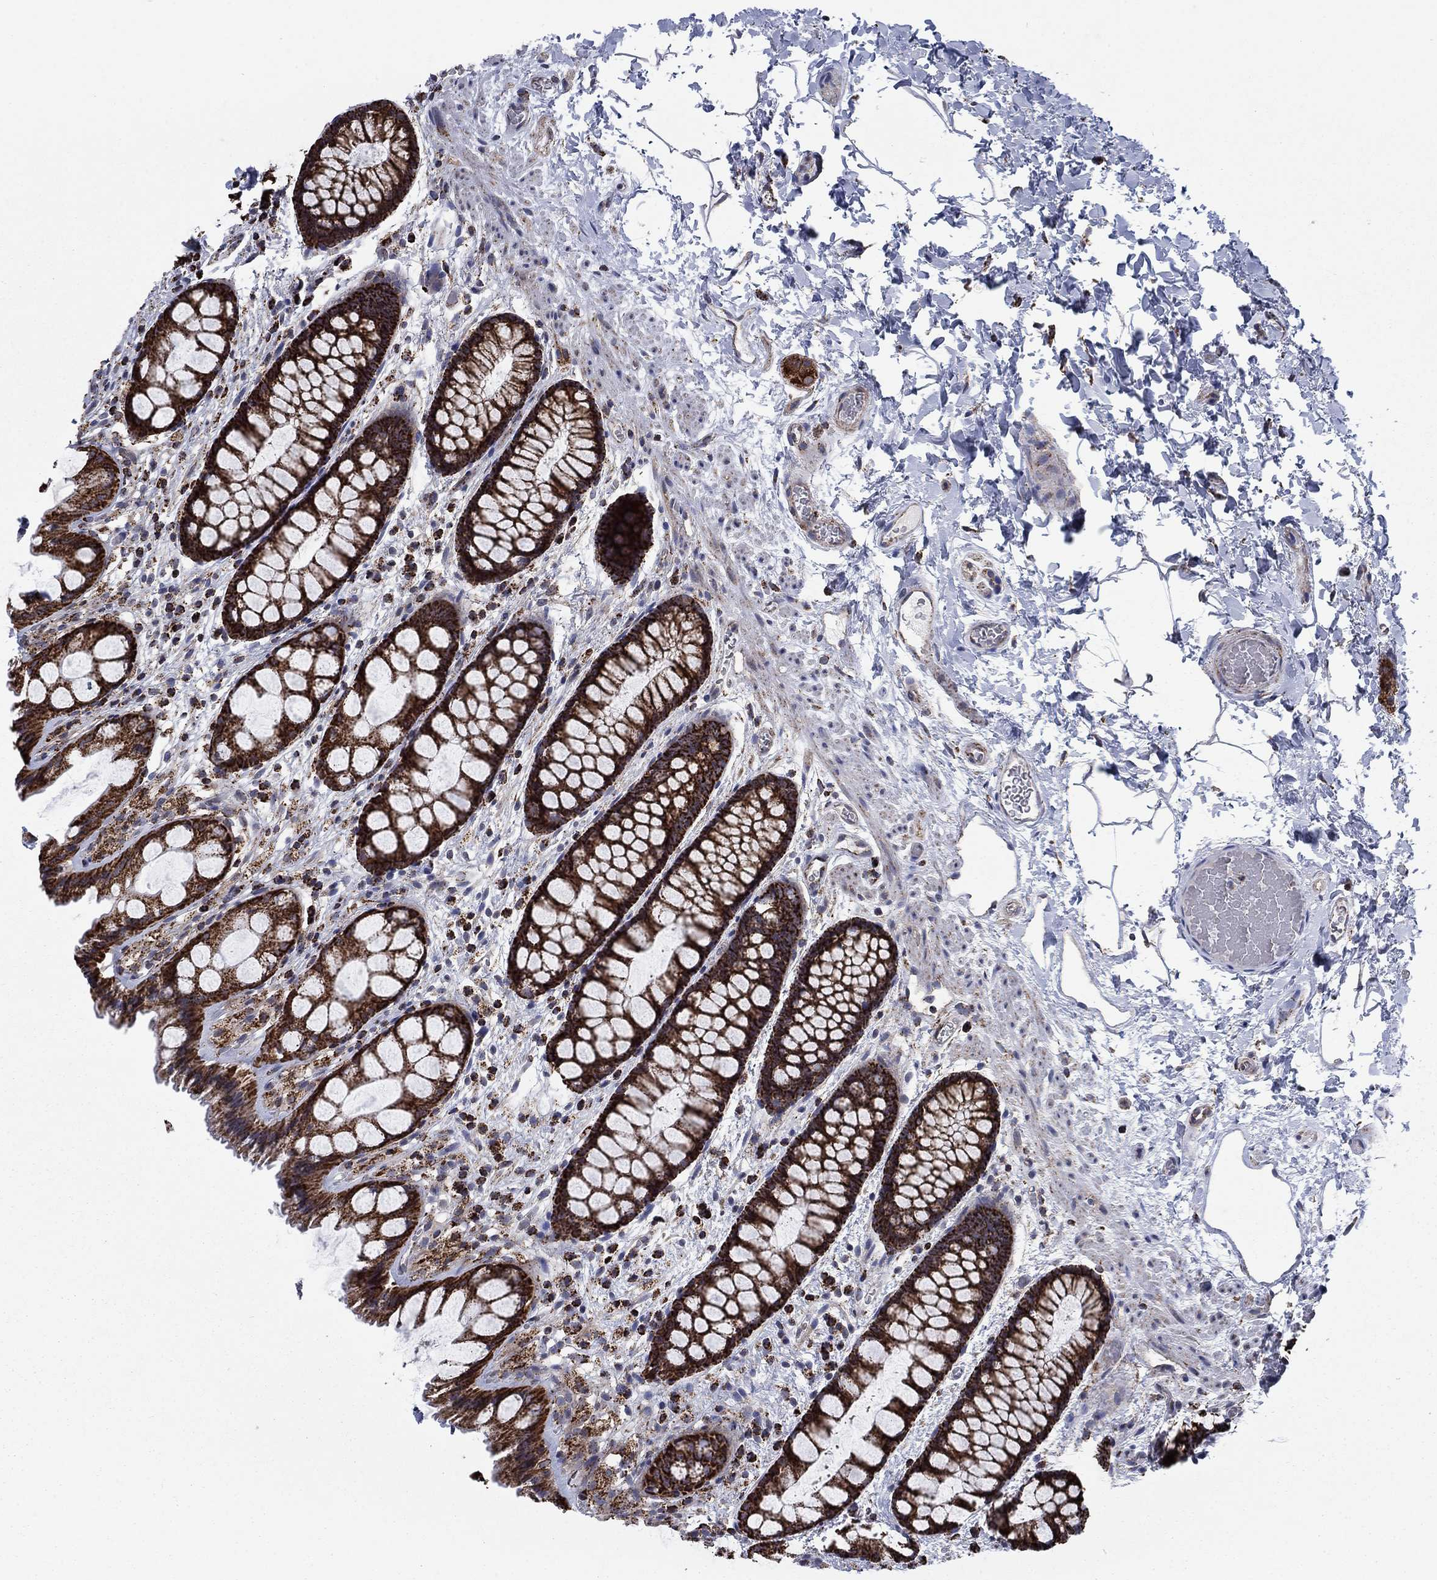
{"staining": {"intensity": "strong", "quantity": ">75%", "location": "cytoplasmic/membranous"}, "tissue": "rectum", "cell_type": "Glandular cells", "image_type": "normal", "snomed": [{"axis": "morphology", "description": "Normal tissue, NOS"}, {"axis": "topography", "description": "Rectum"}], "caption": "Immunohistochemistry (IHC) image of benign rectum stained for a protein (brown), which shows high levels of strong cytoplasmic/membranous staining in approximately >75% of glandular cells.", "gene": "MOAP1", "patient": {"sex": "female", "age": 62}}